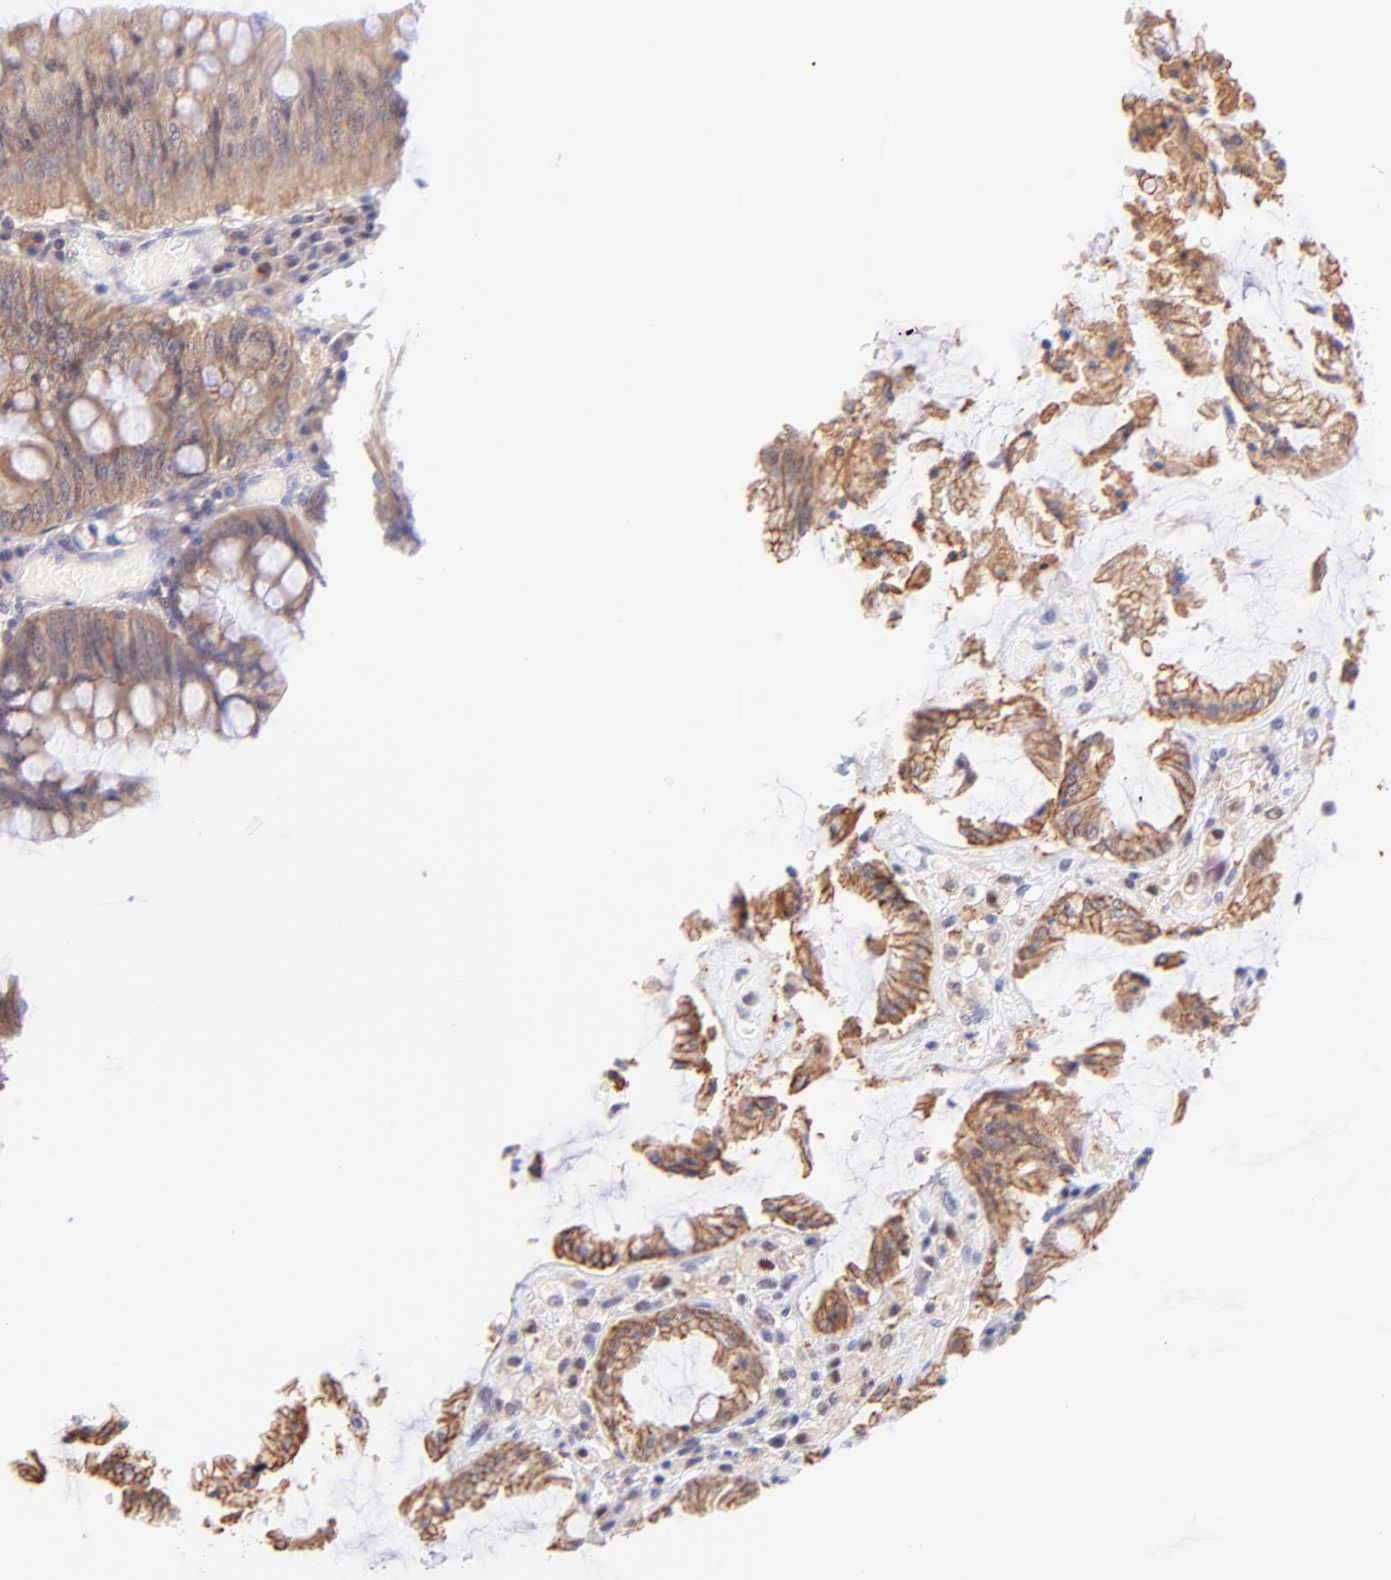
{"staining": {"intensity": "weak", "quantity": ">75%", "location": "cytoplasmic/membranous"}, "tissue": "rectum", "cell_type": "Glandular cells", "image_type": "normal", "snomed": [{"axis": "morphology", "description": "Normal tissue, NOS"}, {"axis": "topography", "description": "Rectum"}], "caption": "A brown stain labels weak cytoplasmic/membranous staining of a protein in glandular cells of unremarkable human rectum. (DAB (3,3'-diaminobenzidine) IHC, brown staining for protein, blue staining for nuclei).", "gene": "PBDC1", "patient": {"sex": "female", "age": 46}}